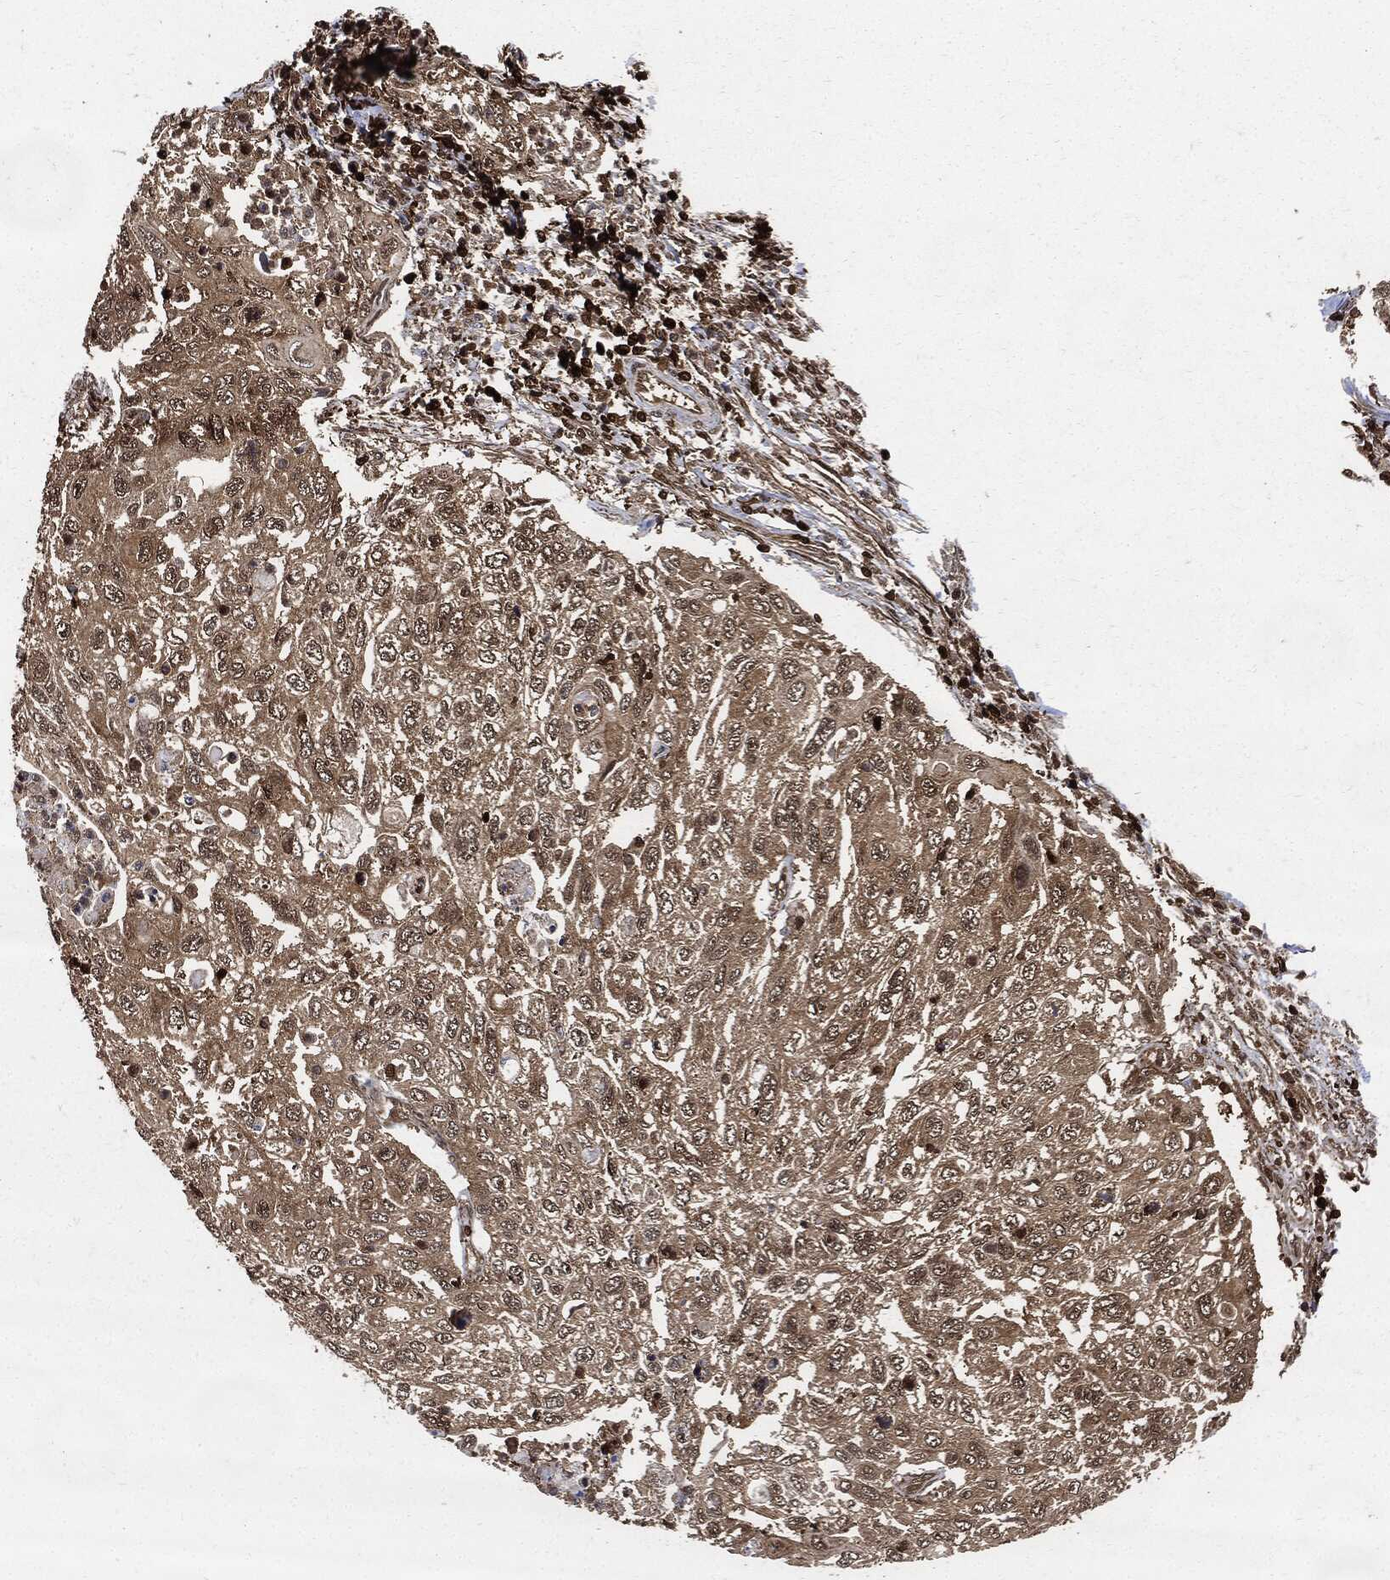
{"staining": {"intensity": "moderate", "quantity": ">75%", "location": "cytoplasmic/membranous"}, "tissue": "cervical cancer", "cell_type": "Tumor cells", "image_type": "cancer", "snomed": [{"axis": "morphology", "description": "Squamous cell carcinoma, NOS"}, {"axis": "topography", "description": "Cervix"}], "caption": "Tumor cells reveal moderate cytoplasmic/membranous positivity in approximately >75% of cells in cervical cancer. Using DAB (3,3'-diaminobenzidine) (brown) and hematoxylin (blue) stains, captured at high magnification using brightfield microscopy.", "gene": "YWHAB", "patient": {"sex": "female", "age": 70}}